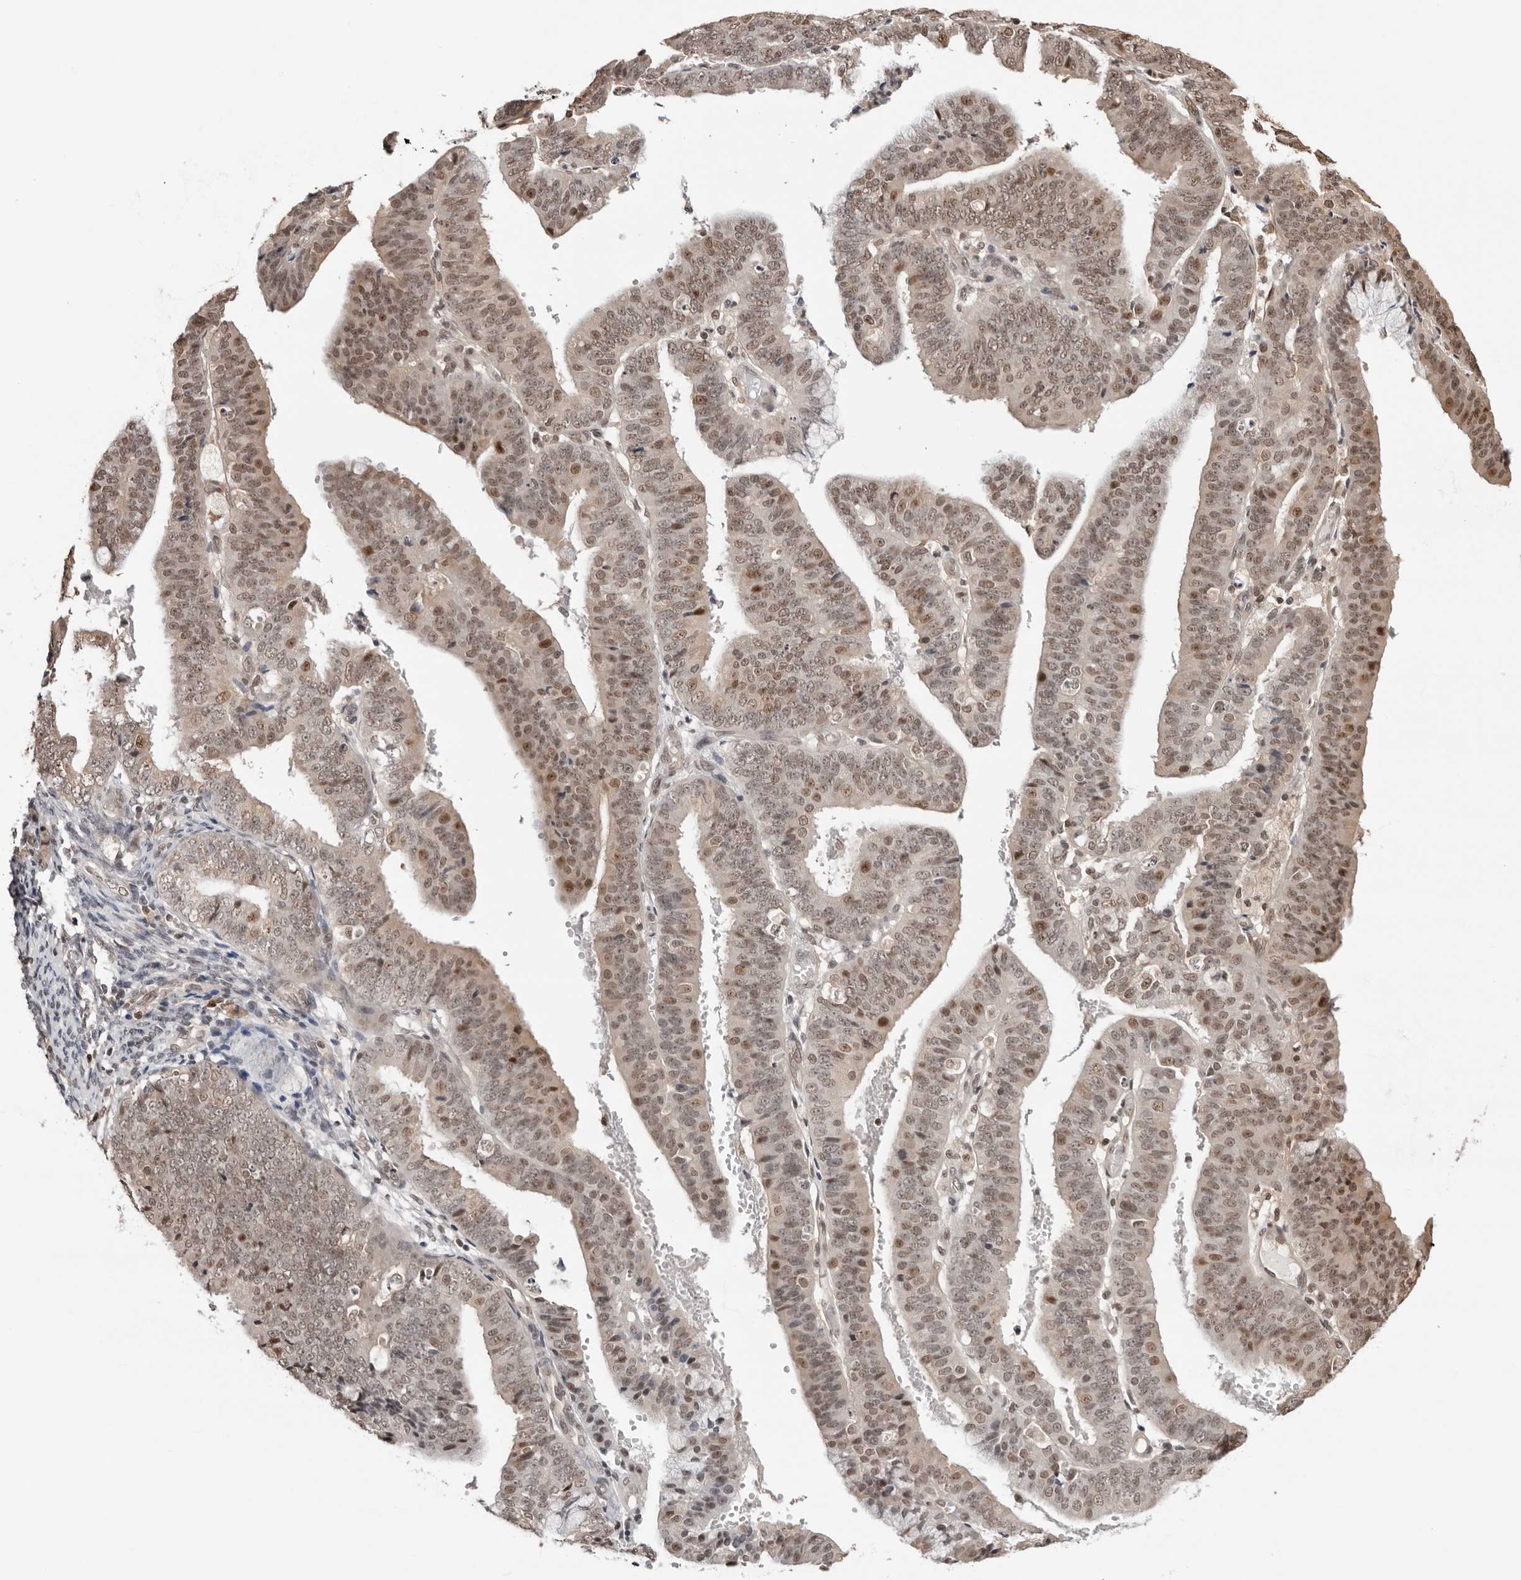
{"staining": {"intensity": "weak", "quantity": ">75%", "location": "nuclear"}, "tissue": "endometrial cancer", "cell_type": "Tumor cells", "image_type": "cancer", "snomed": [{"axis": "morphology", "description": "Adenocarcinoma, NOS"}, {"axis": "topography", "description": "Endometrium"}], "caption": "Protein staining of endometrial cancer tissue displays weak nuclear staining in approximately >75% of tumor cells.", "gene": "SDE2", "patient": {"sex": "female", "age": 63}}